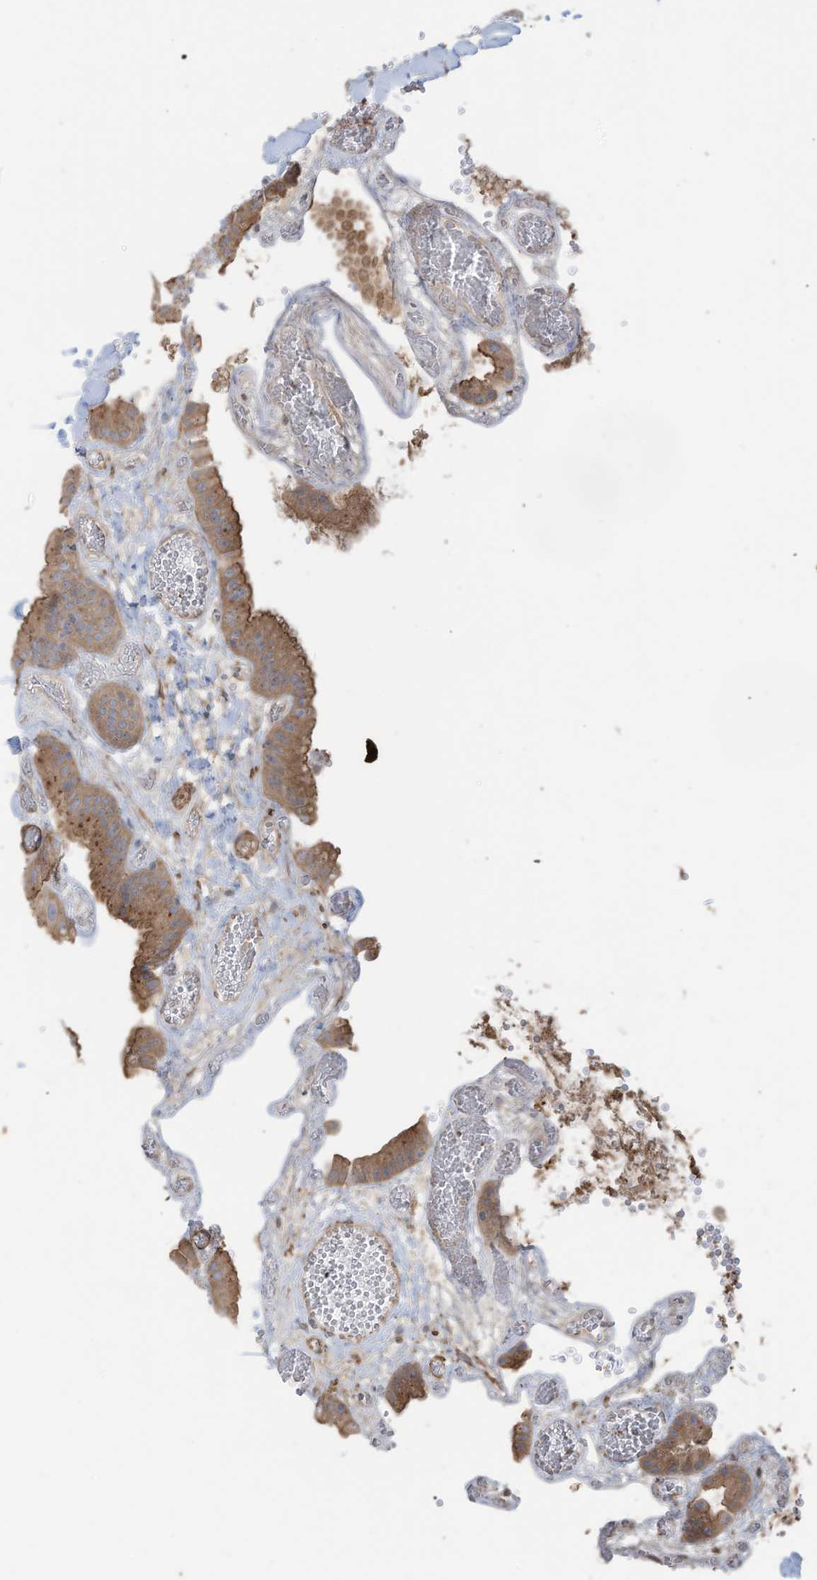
{"staining": {"intensity": "moderate", "quantity": ">75%", "location": "cytoplasmic/membranous"}, "tissue": "gallbladder", "cell_type": "Glandular cells", "image_type": "normal", "snomed": [{"axis": "morphology", "description": "Normal tissue, NOS"}, {"axis": "topography", "description": "Gallbladder"}], "caption": "High-magnification brightfield microscopy of unremarkable gallbladder stained with DAB (brown) and counterstained with hematoxylin (blue). glandular cells exhibit moderate cytoplasmic/membranous positivity is appreciated in approximately>75% of cells.", "gene": "SLC17A7", "patient": {"sex": "female", "age": 64}}